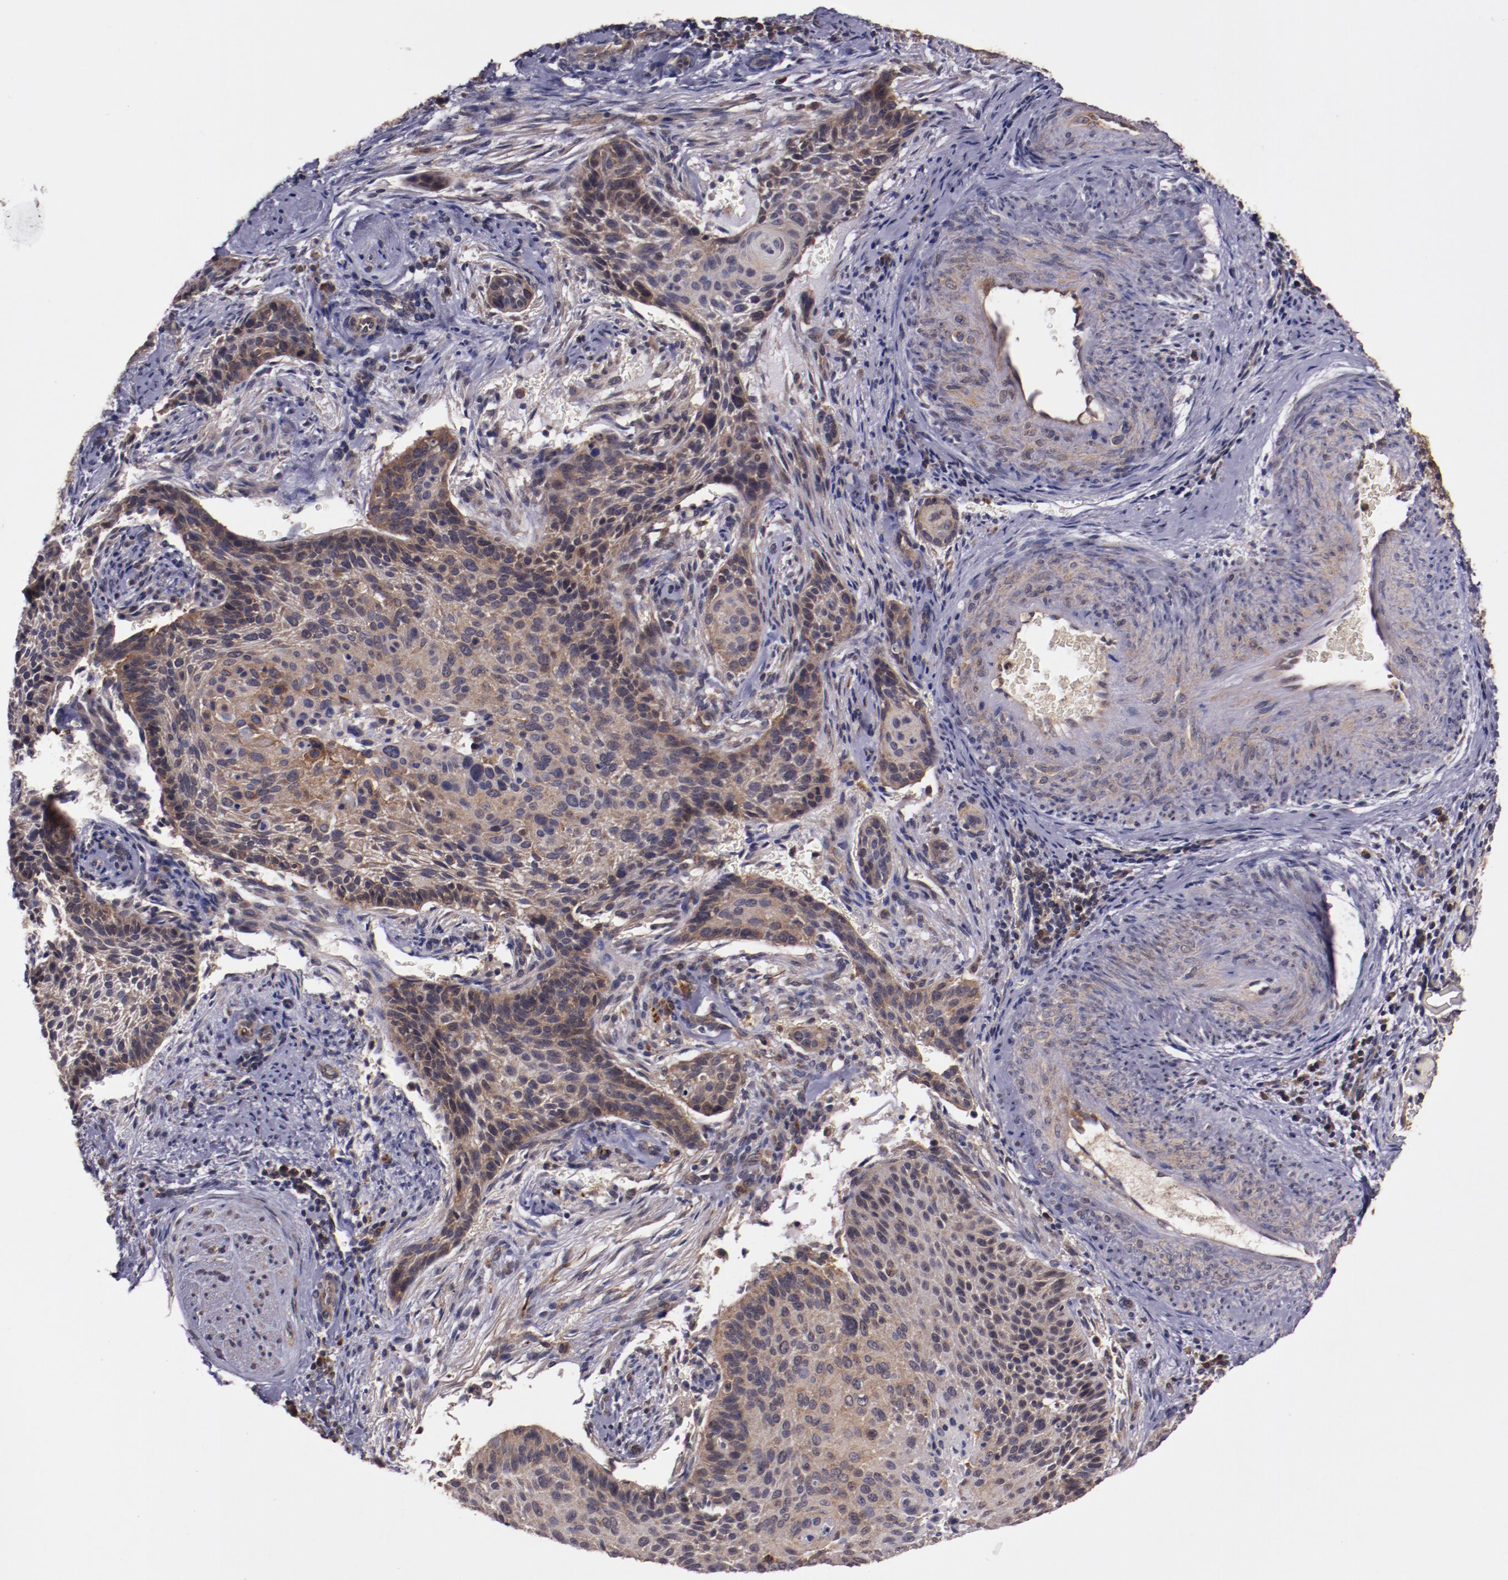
{"staining": {"intensity": "weak", "quantity": ">75%", "location": "cytoplasmic/membranous"}, "tissue": "cervical cancer", "cell_type": "Tumor cells", "image_type": "cancer", "snomed": [{"axis": "morphology", "description": "Squamous cell carcinoma, NOS"}, {"axis": "topography", "description": "Cervix"}], "caption": "Brown immunohistochemical staining in squamous cell carcinoma (cervical) displays weak cytoplasmic/membranous expression in approximately >75% of tumor cells.", "gene": "FTSJ1", "patient": {"sex": "female", "age": 33}}